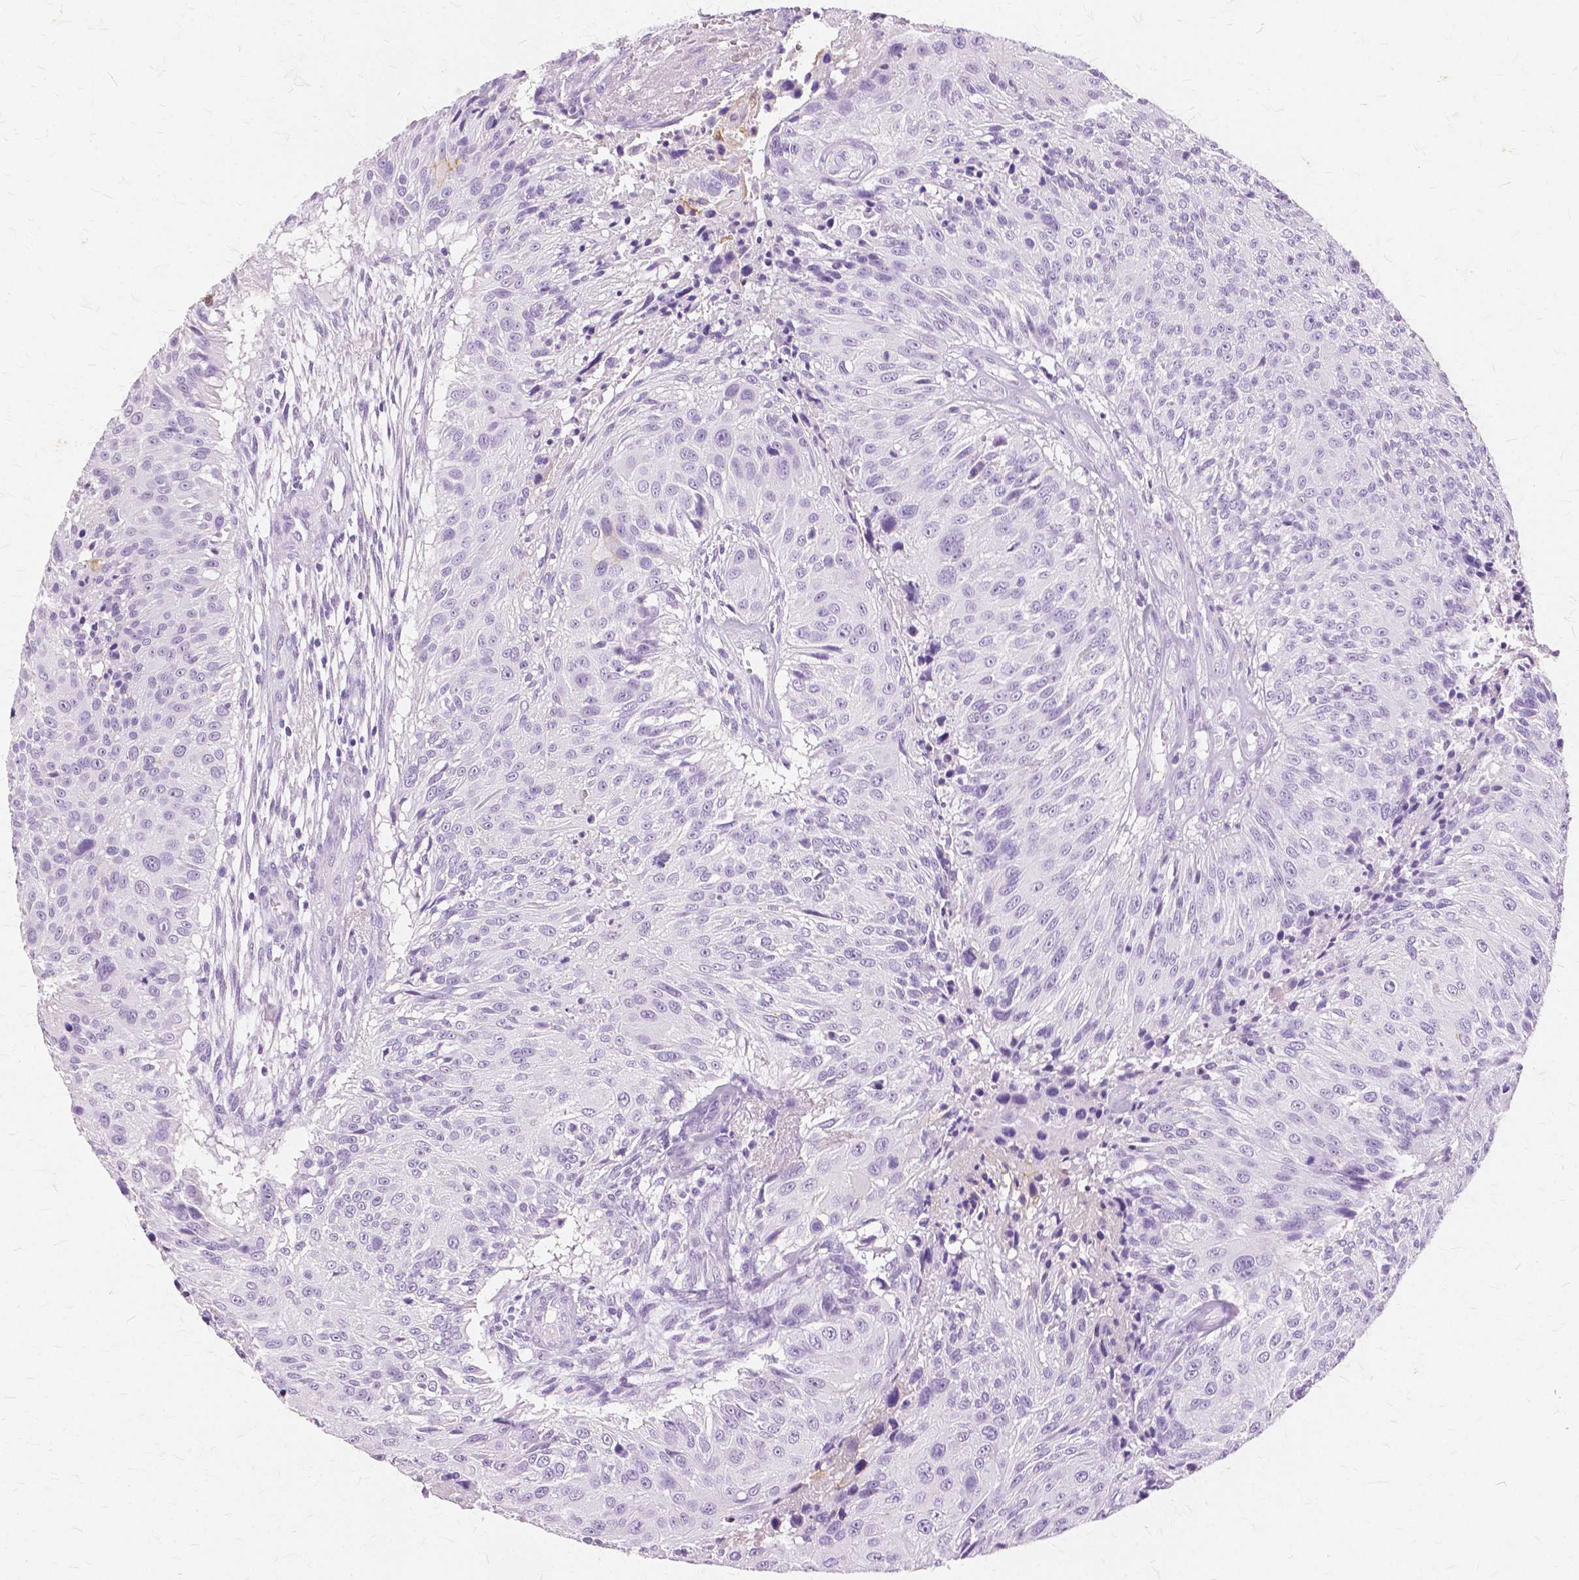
{"staining": {"intensity": "negative", "quantity": "none", "location": "none"}, "tissue": "urothelial cancer", "cell_type": "Tumor cells", "image_type": "cancer", "snomed": [{"axis": "morphology", "description": "Urothelial carcinoma, NOS"}, {"axis": "topography", "description": "Urinary bladder"}], "caption": "Immunohistochemistry (IHC) image of neoplastic tissue: transitional cell carcinoma stained with DAB displays no significant protein positivity in tumor cells.", "gene": "TGM1", "patient": {"sex": "male", "age": 55}}